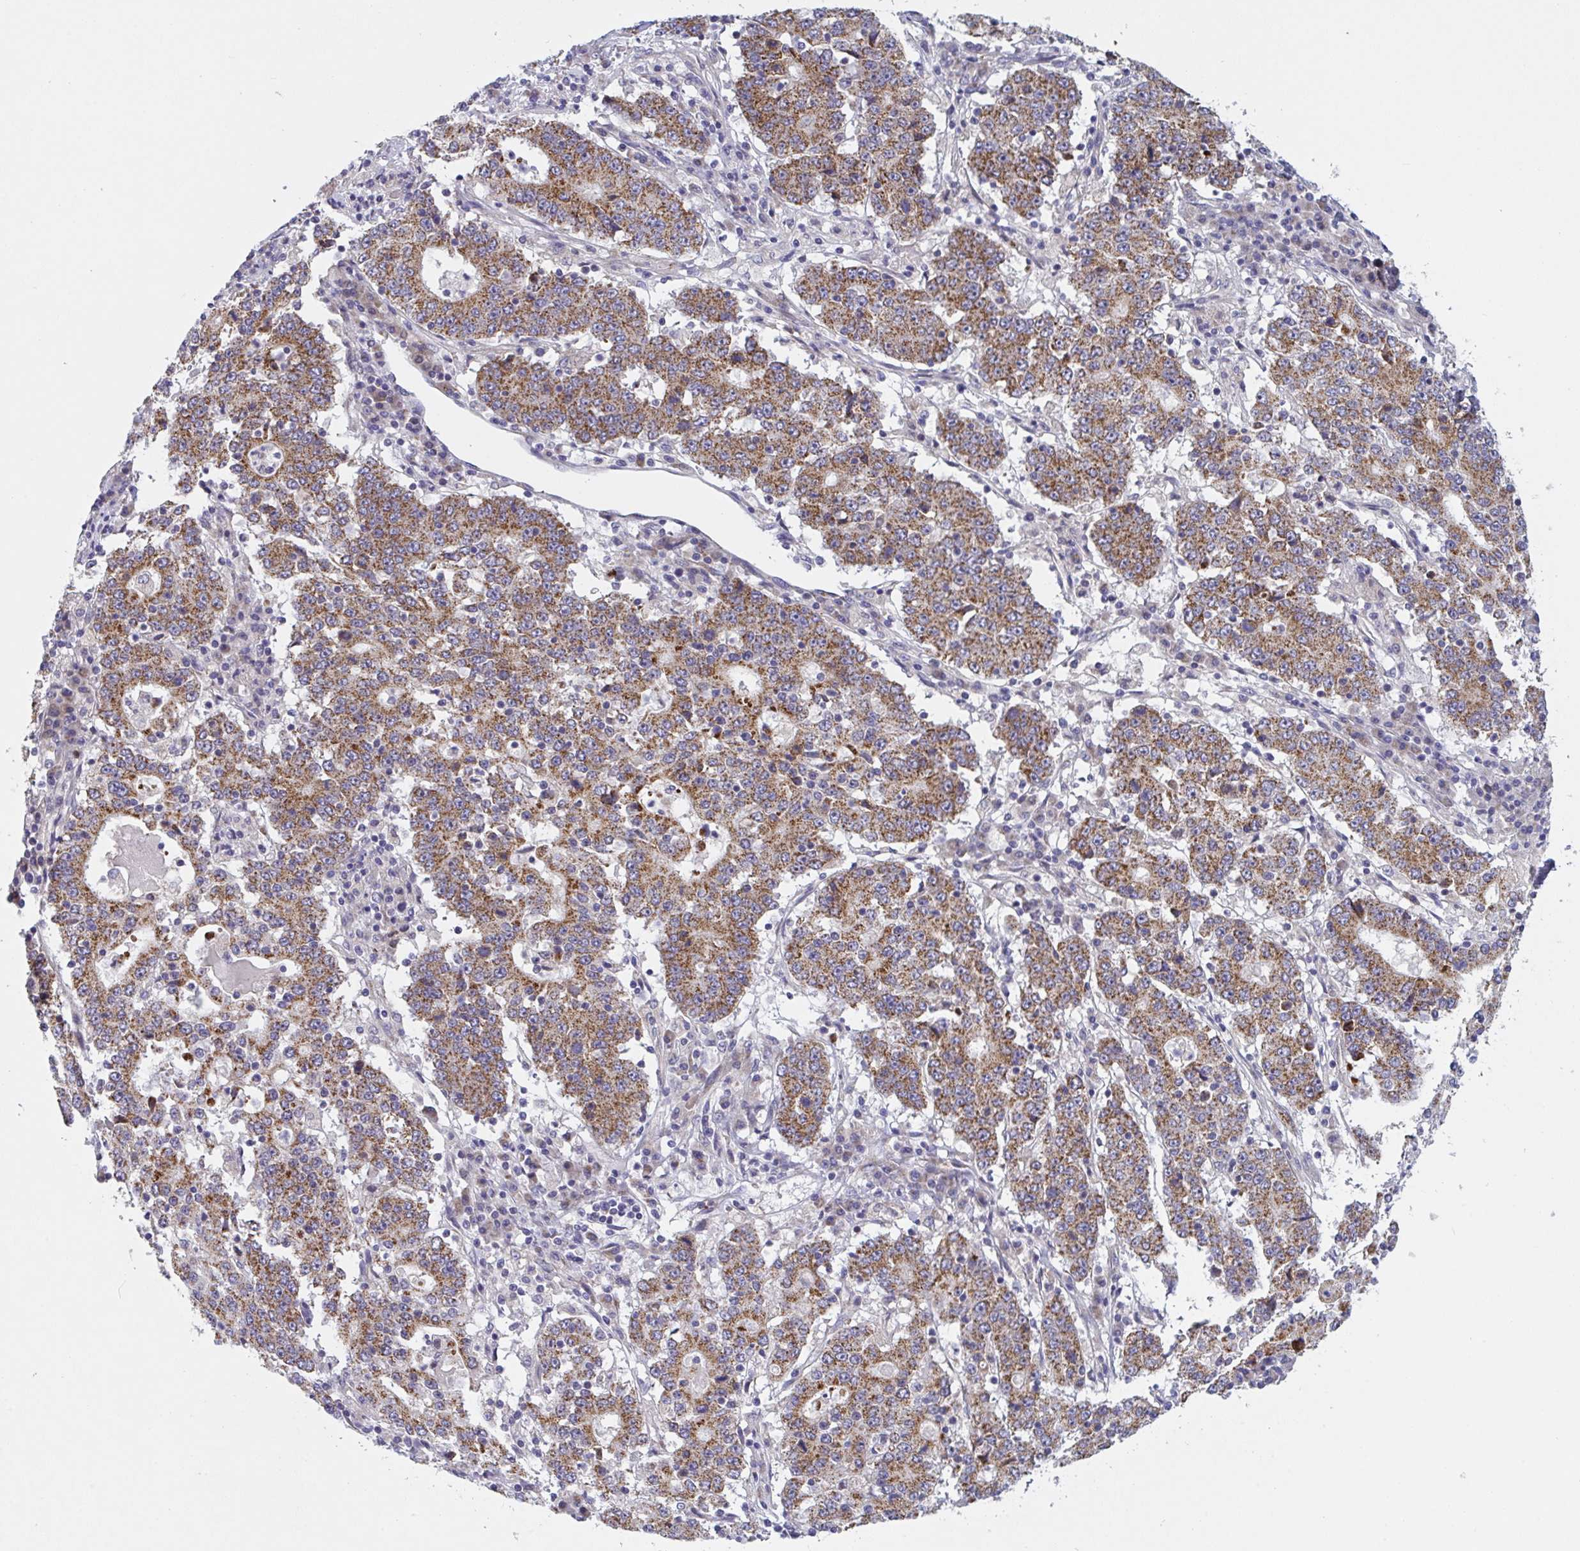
{"staining": {"intensity": "moderate", "quantity": ">75%", "location": "cytoplasmic/membranous"}, "tissue": "stomach cancer", "cell_type": "Tumor cells", "image_type": "cancer", "snomed": [{"axis": "morphology", "description": "Adenocarcinoma, NOS"}, {"axis": "topography", "description": "Stomach"}], "caption": "Moderate cytoplasmic/membranous staining is seen in about >75% of tumor cells in stomach cancer.", "gene": "MRPS2", "patient": {"sex": "male", "age": 59}}